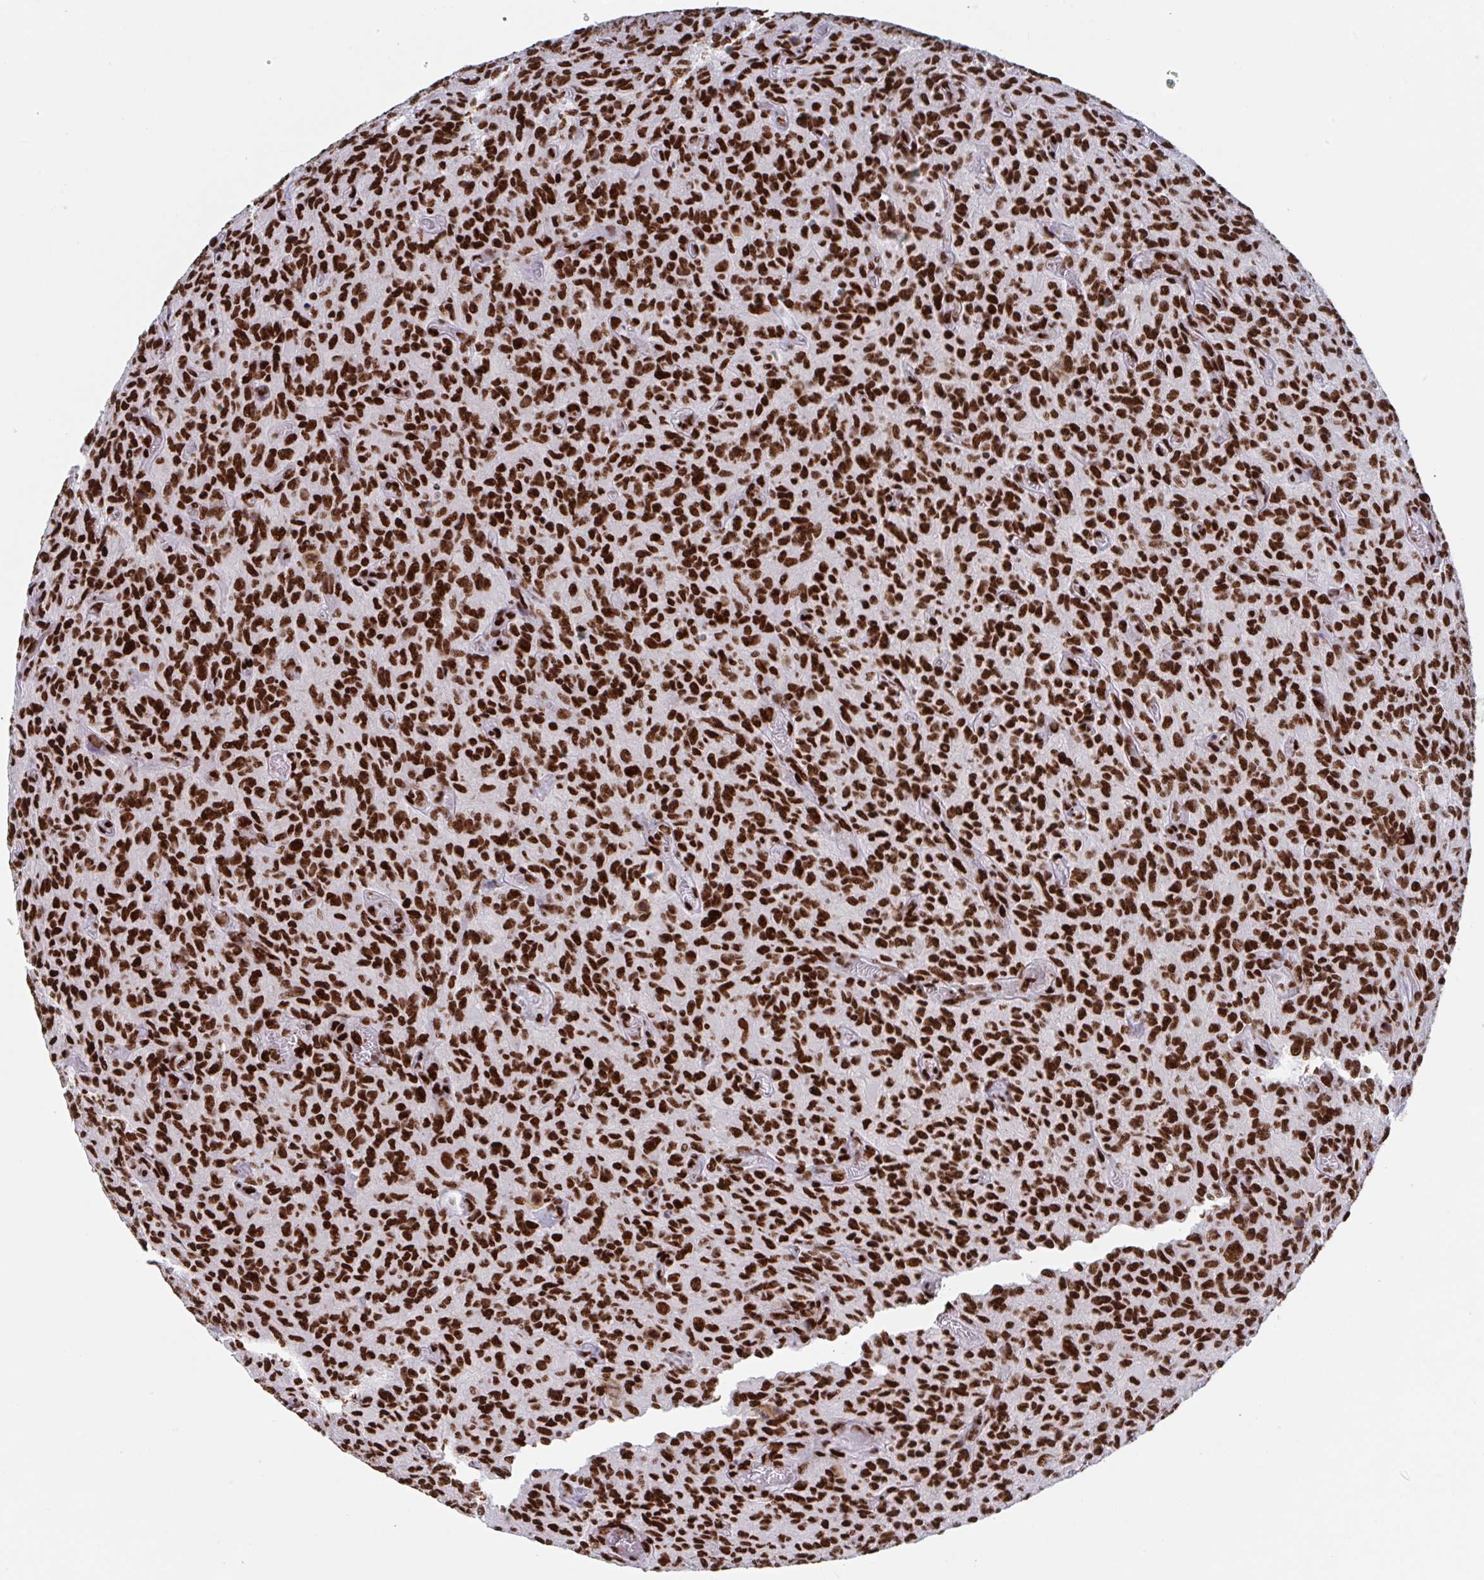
{"staining": {"intensity": "strong", "quantity": ">75%", "location": "nuclear"}, "tissue": "glioma", "cell_type": "Tumor cells", "image_type": "cancer", "snomed": [{"axis": "morphology", "description": "Glioma, malignant, High grade"}, {"axis": "topography", "description": "Brain"}], "caption": "About >75% of tumor cells in human high-grade glioma (malignant) show strong nuclear protein expression as visualized by brown immunohistochemical staining.", "gene": "ZNF607", "patient": {"sex": "male", "age": 61}}